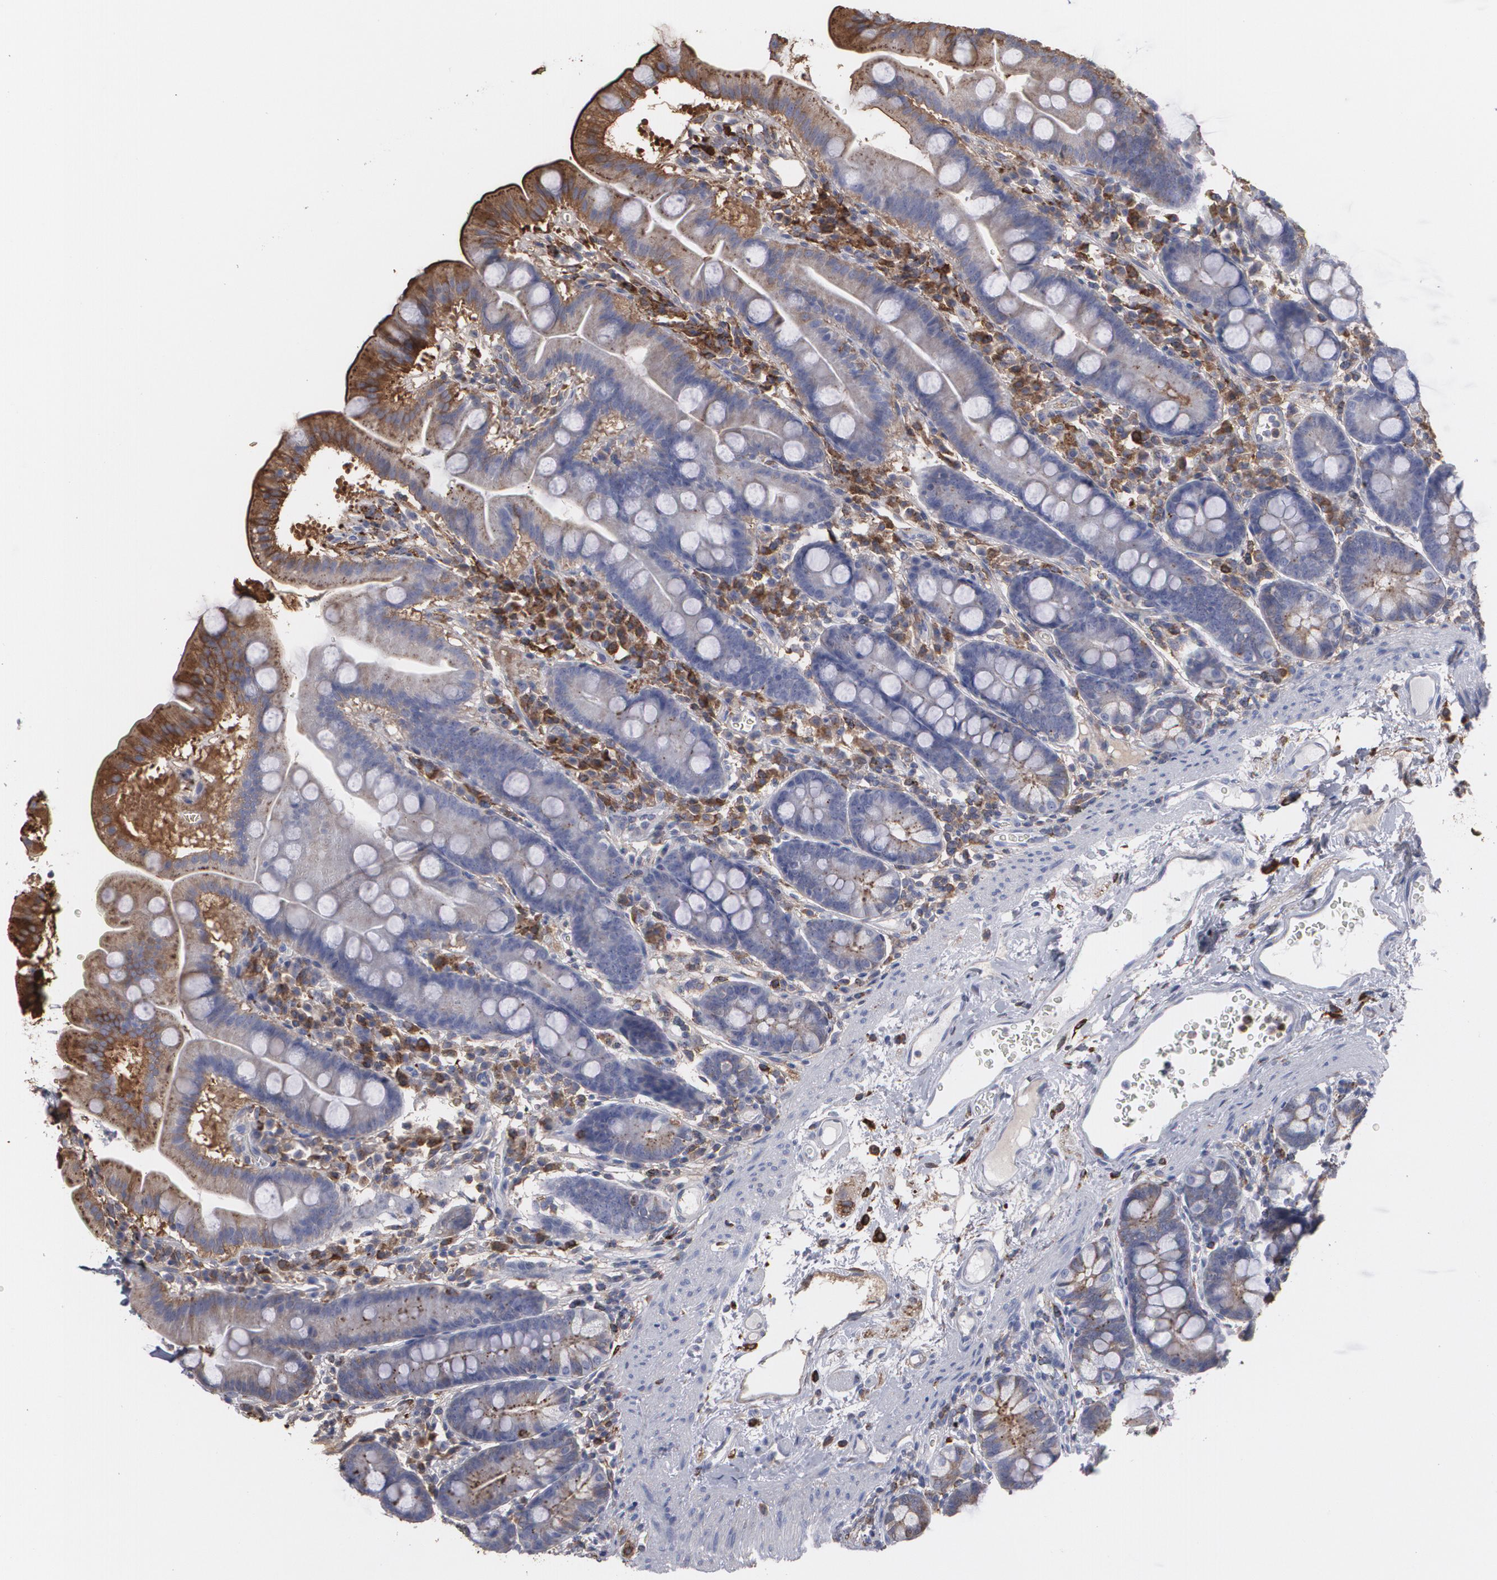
{"staining": {"intensity": "moderate", "quantity": "25%-75%", "location": "cytoplasmic/membranous"}, "tissue": "duodenum", "cell_type": "Glandular cells", "image_type": "normal", "snomed": [{"axis": "morphology", "description": "Normal tissue, NOS"}, {"axis": "topography", "description": "Duodenum"}], "caption": "Protein staining demonstrates moderate cytoplasmic/membranous positivity in approximately 25%-75% of glandular cells in unremarkable duodenum. Nuclei are stained in blue.", "gene": "ODC1", "patient": {"sex": "male", "age": 50}}